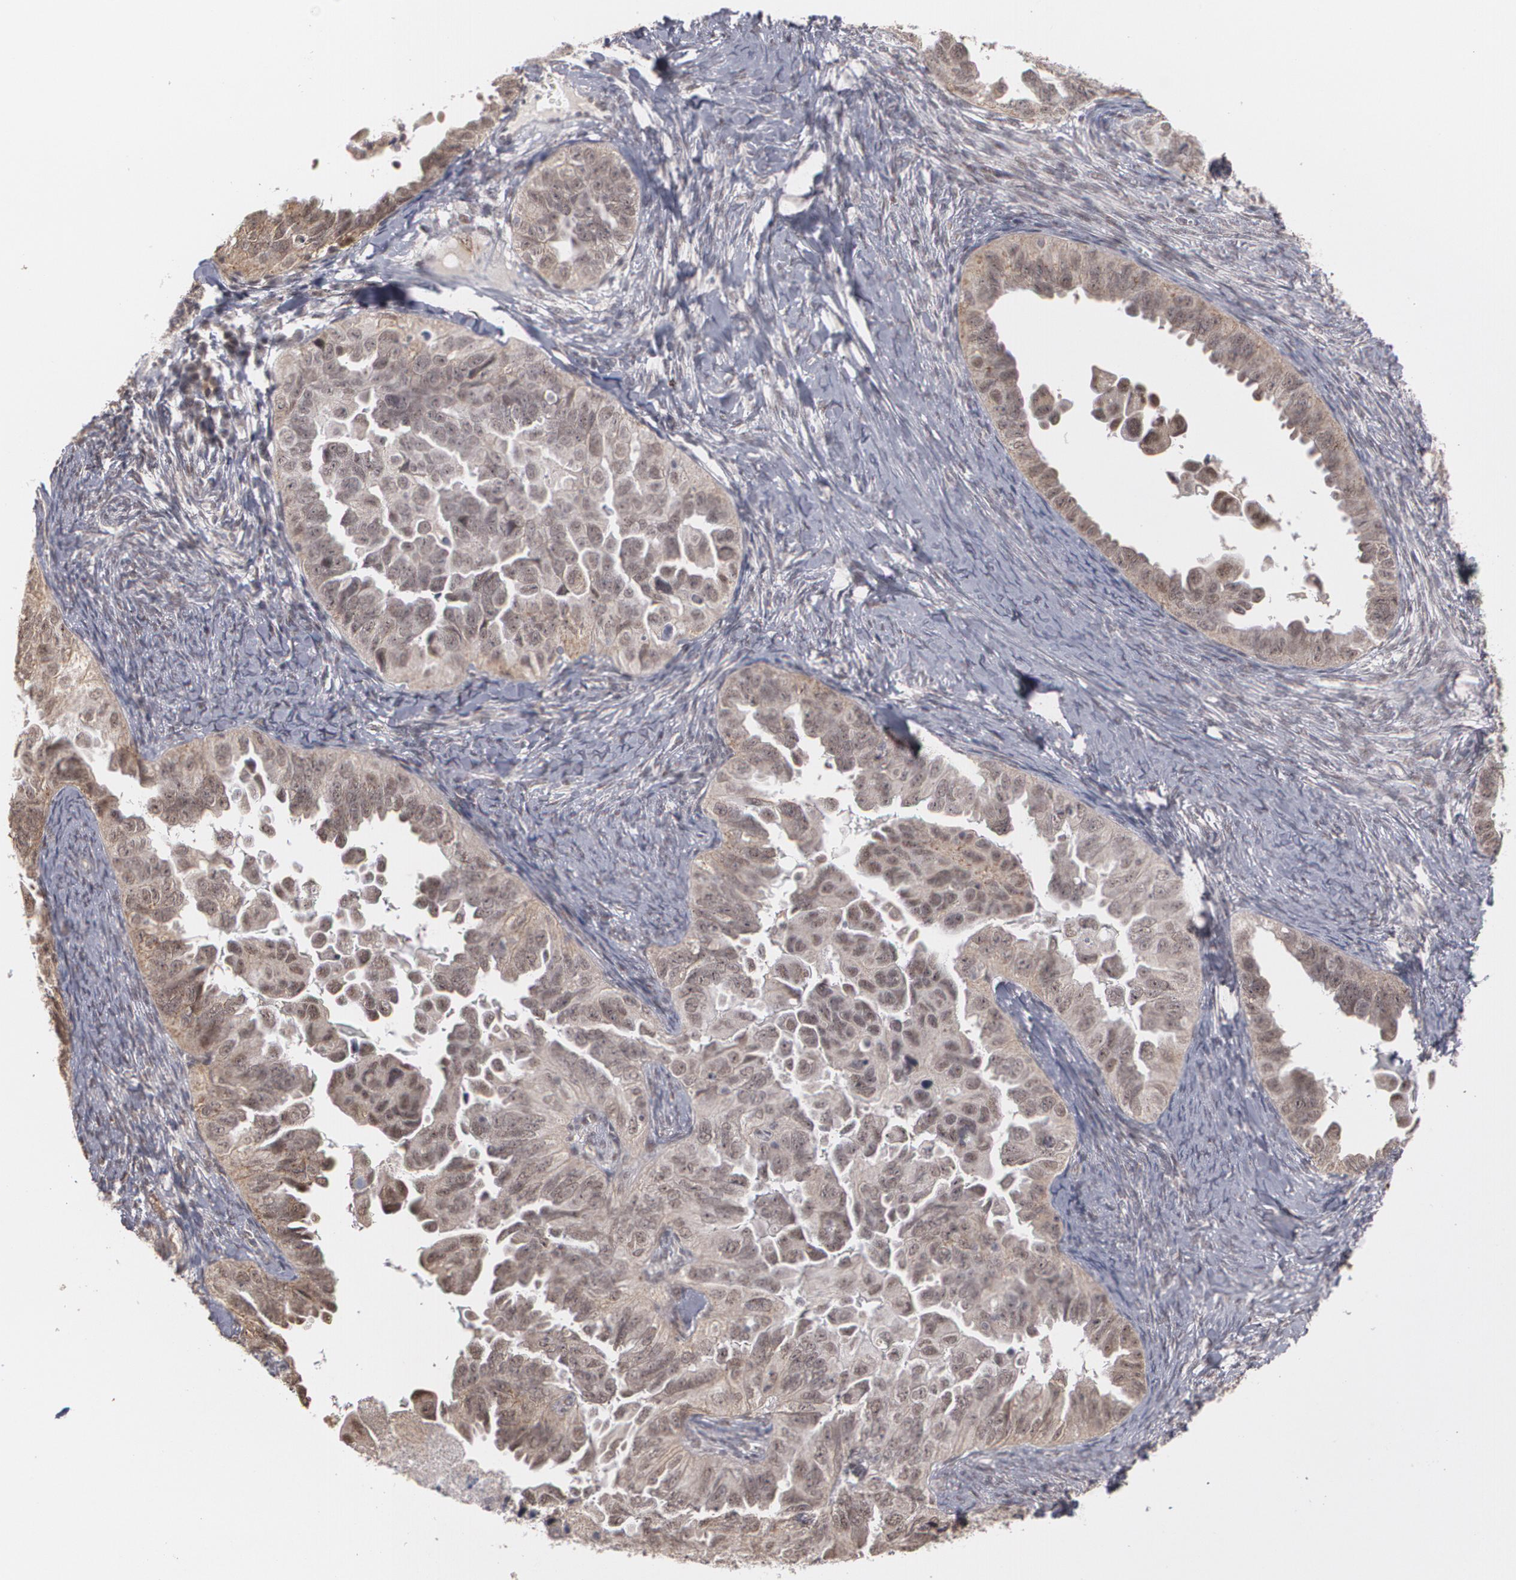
{"staining": {"intensity": "weak", "quantity": ">75%", "location": "cytoplasmic/membranous,nuclear"}, "tissue": "ovarian cancer", "cell_type": "Tumor cells", "image_type": "cancer", "snomed": [{"axis": "morphology", "description": "Cystadenocarcinoma, serous, NOS"}, {"axis": "topography", "description": "Ovary"}], "caption": "Immunohistochemical staining of ovarian cancer shows low levels of weak cytoplasmic/membranous and nuclear protein positivity in approximately >75% of tumor cells.", "gene": "ZNF75A", "patient": {"sex": "female", "age": 82}}